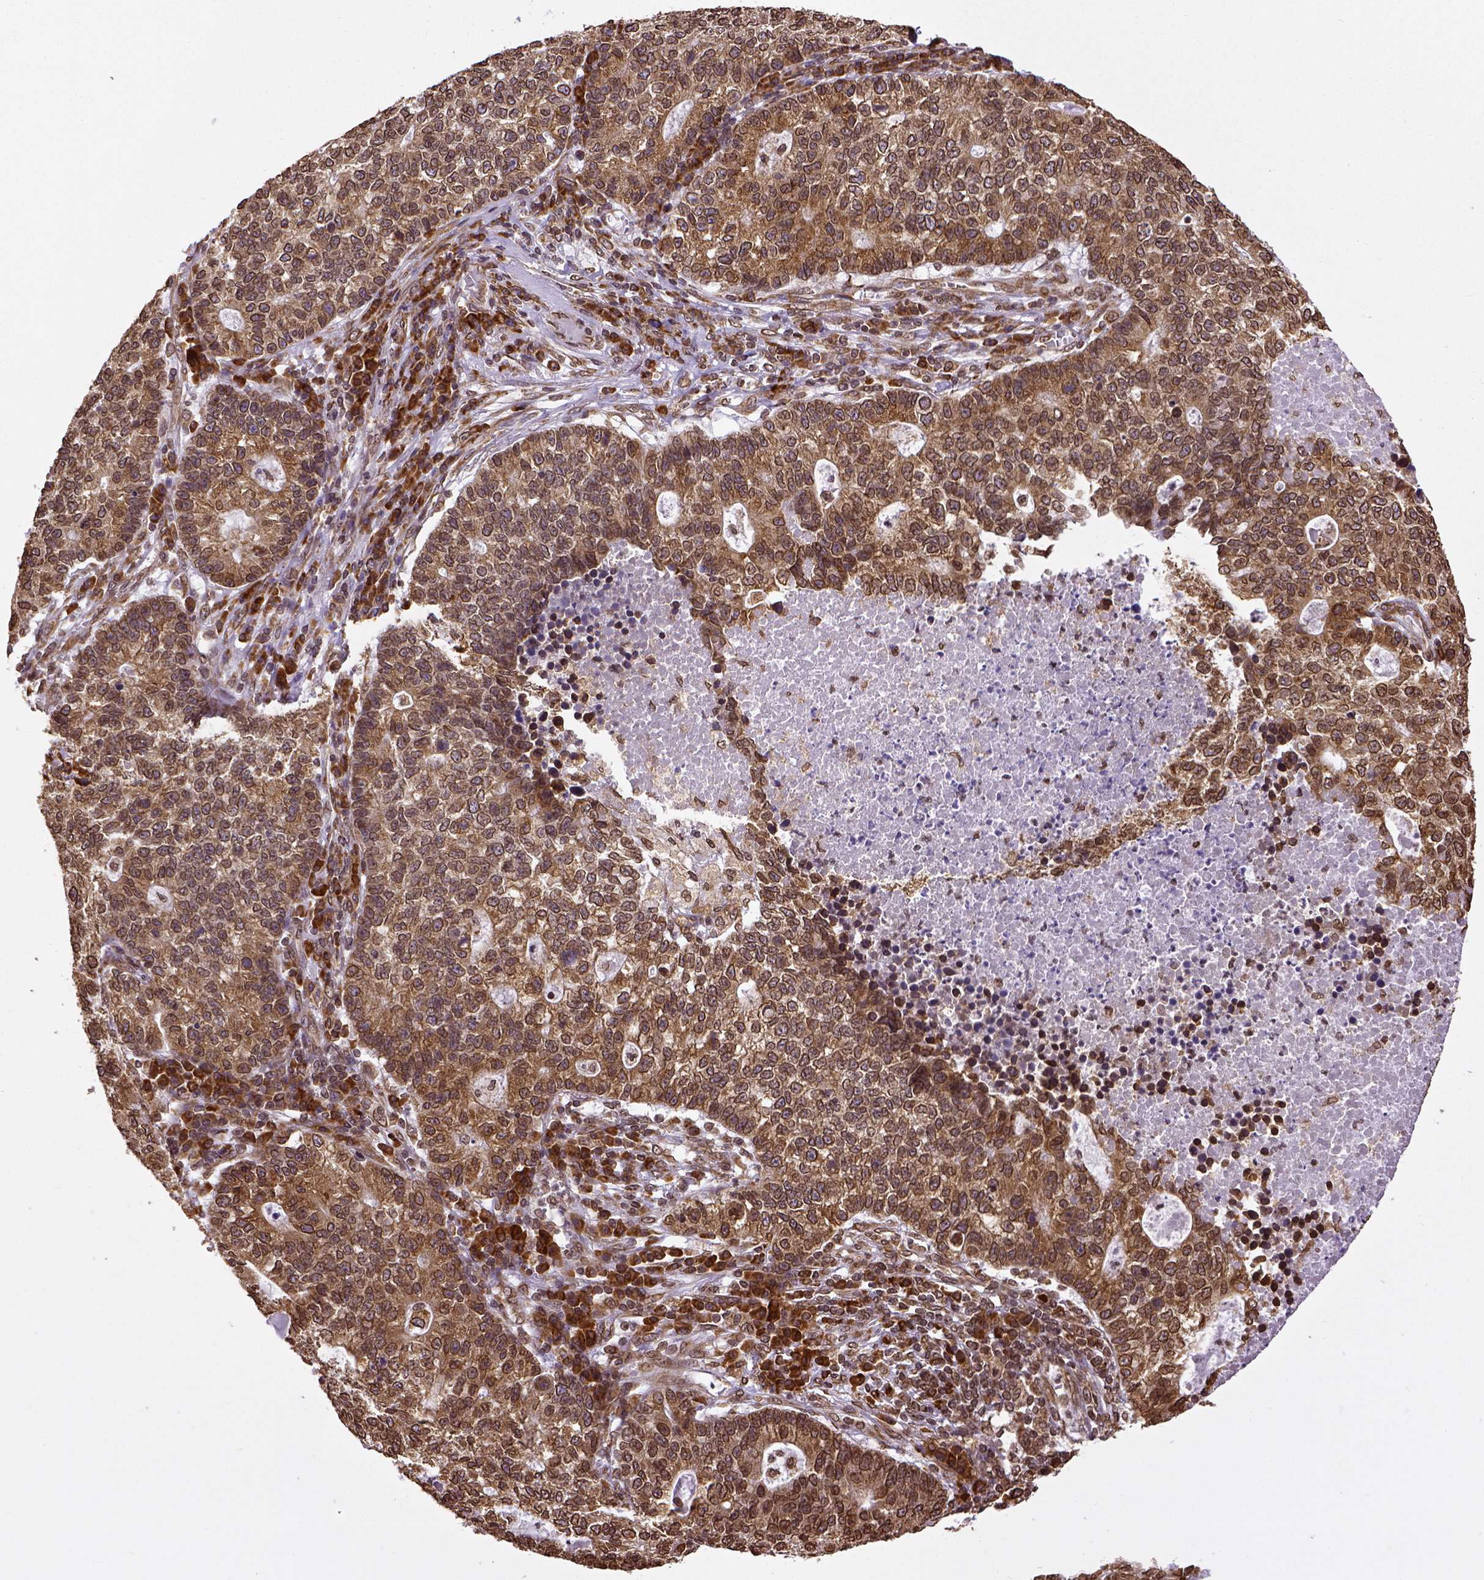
{"staining": {"intensity": "strong", "quantity": ">75%", "location": "cytoplasmic/membranous,nuclear"}, "tissue": "lung cancer", "cell_type": "Tumor cells", "image_type": "cancer", "snomed": [{"axis": "morphology", "description": "Adenocarcinoma, NOS"}, {"axis": "topography", "description": "Lung"}], "caption": "Lung cancer (adenocarcinoma) stained with immunohistochemistry exhibits strong cytoplasmic/membranous and nuclear staining in about >75% of tumor cells.", "gene": "MTDH", "patient": {"sex": "male", "age": 57}}